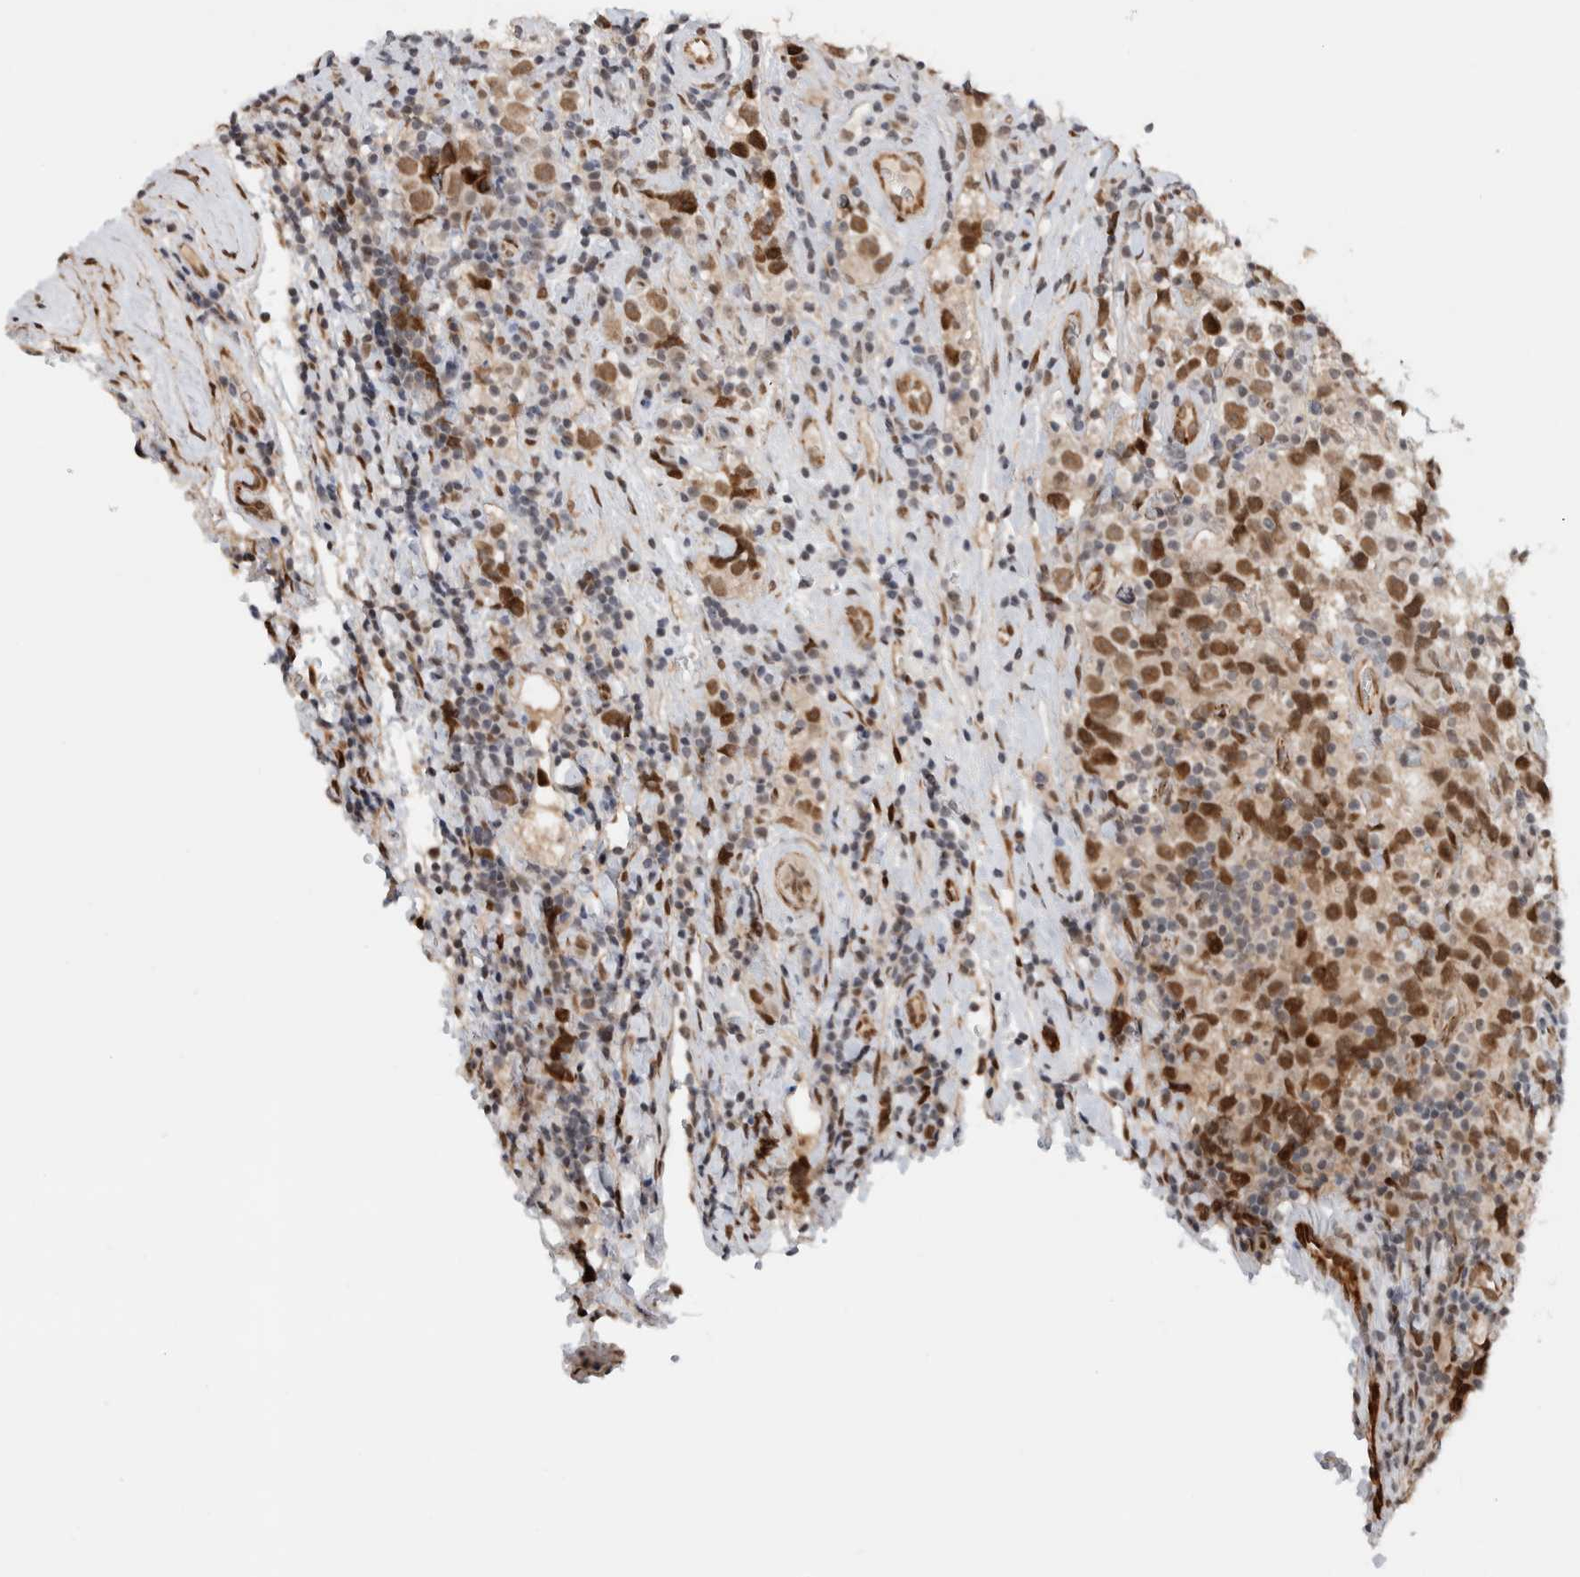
{"staining": {"intensity": "moderate", "quantity": ">75%", "location": "nuclear"}, "tissue": "testis cancer", "cell_type": "Tumor cells", "image_type": "cancer", "snomed": [{"axis": "morphology", "description": "Normal tissue, NOS"}, {"axis": "morphology", "description": "Seminoma, NOS"}, {"axis": "topography", "description": "Testis"}], "caption": "A micrograph of testis cancer (seminoma) stained for a protein exhibits moderate nuclear brown staining in tumor cells.", "gene": "TNRC18", "patient": {"sex": "male", "age": 43}}